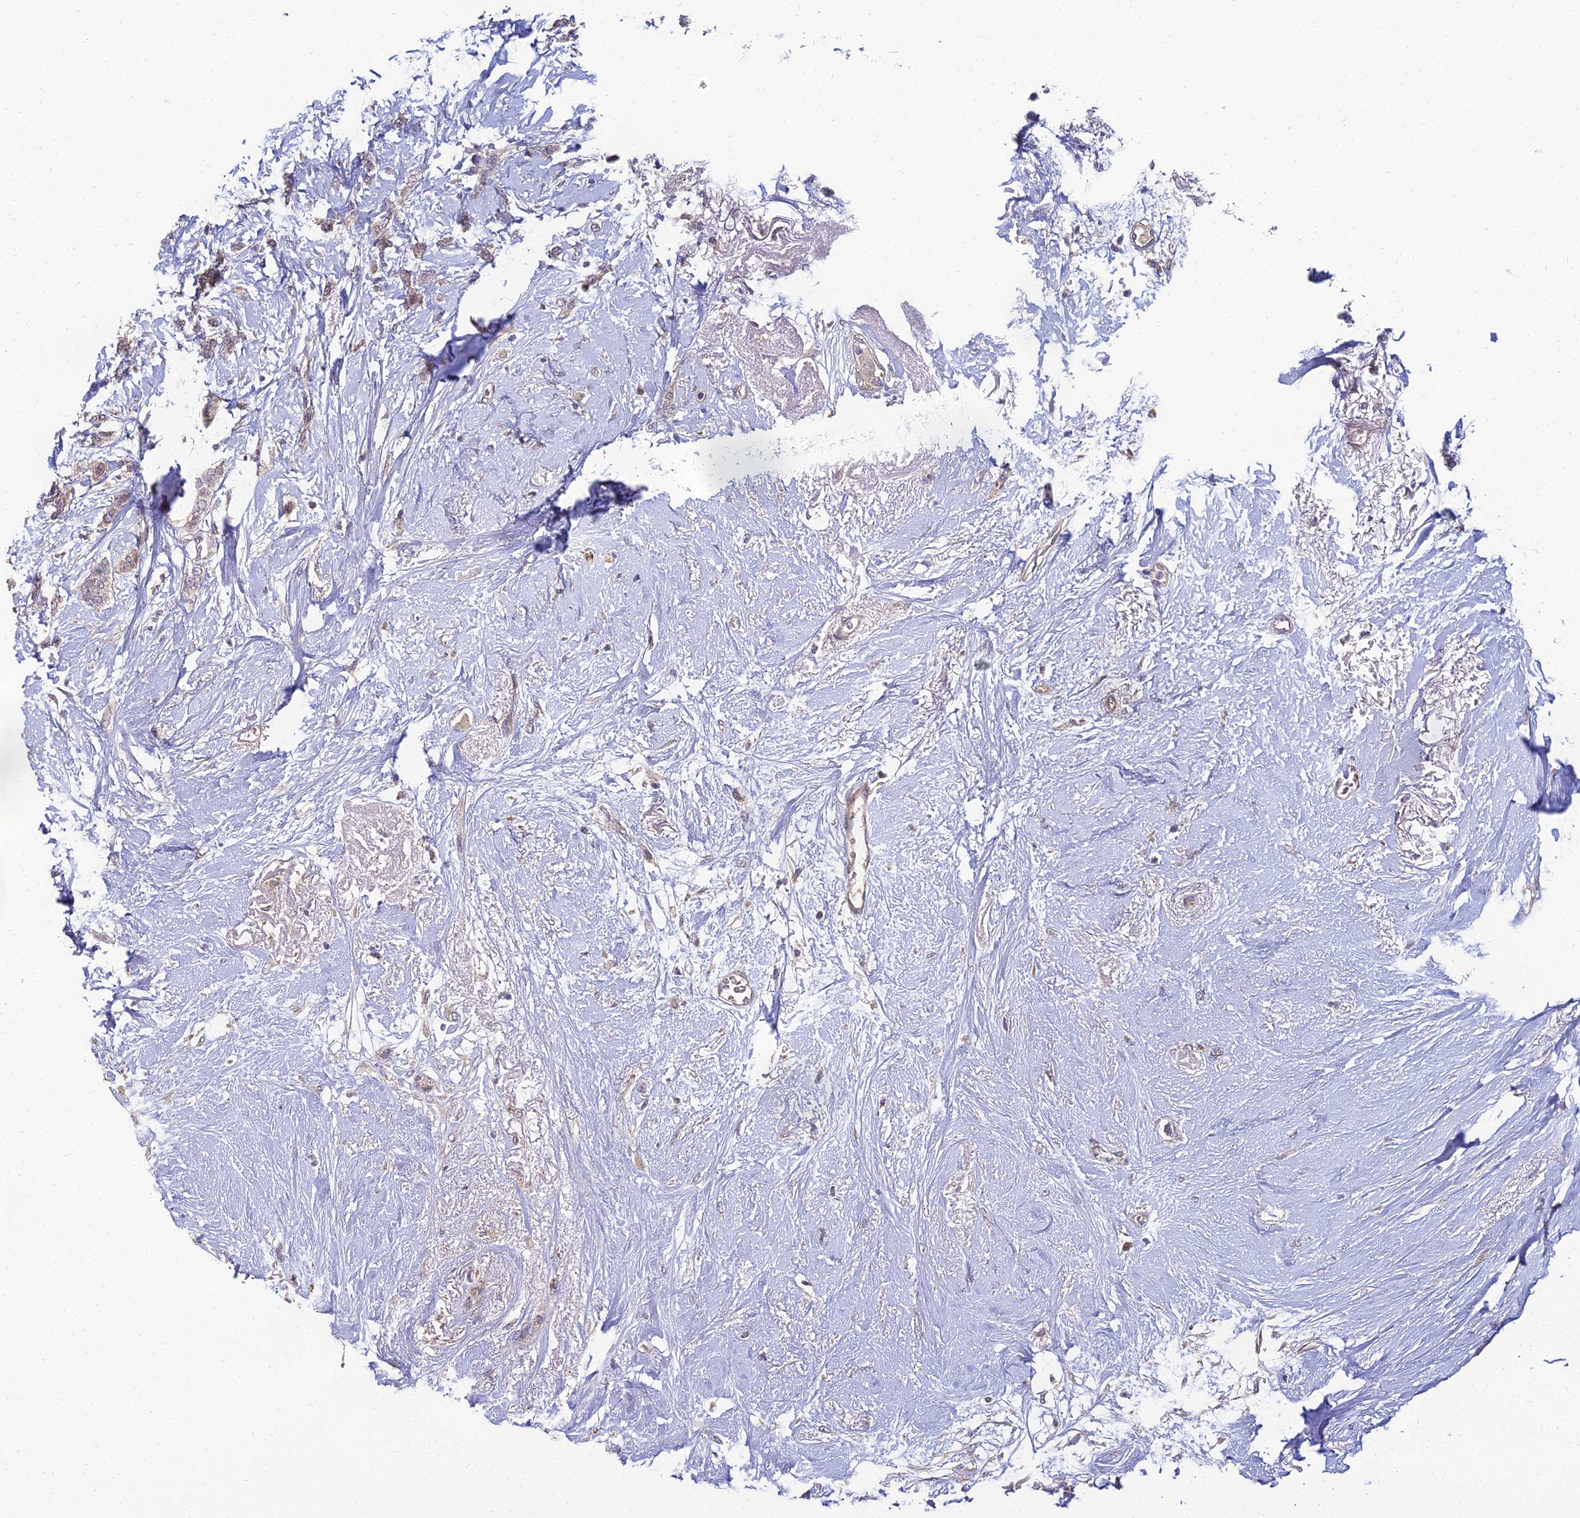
{"staining": {"intensity": "weak", "quantity": "25%-75%", "location": "cytoplasmic/membranous"}, "tissue": "breast cancer", "cell_type": "Tumor cells", "image_type": "cancer", "snomed": [{"axis": "morphology", "description": "Duct carcinoma"}, {"axis": "topography", "description": "Breast"}], "caption": "Breast cancer (intraductal carcinoma) stained with IHC displays weak cytoplasmic/membranous positivity in approximately 25%-75% of tumor cells.", "gene": "NPY", "patient": {"sex": "female", "age": 72}}